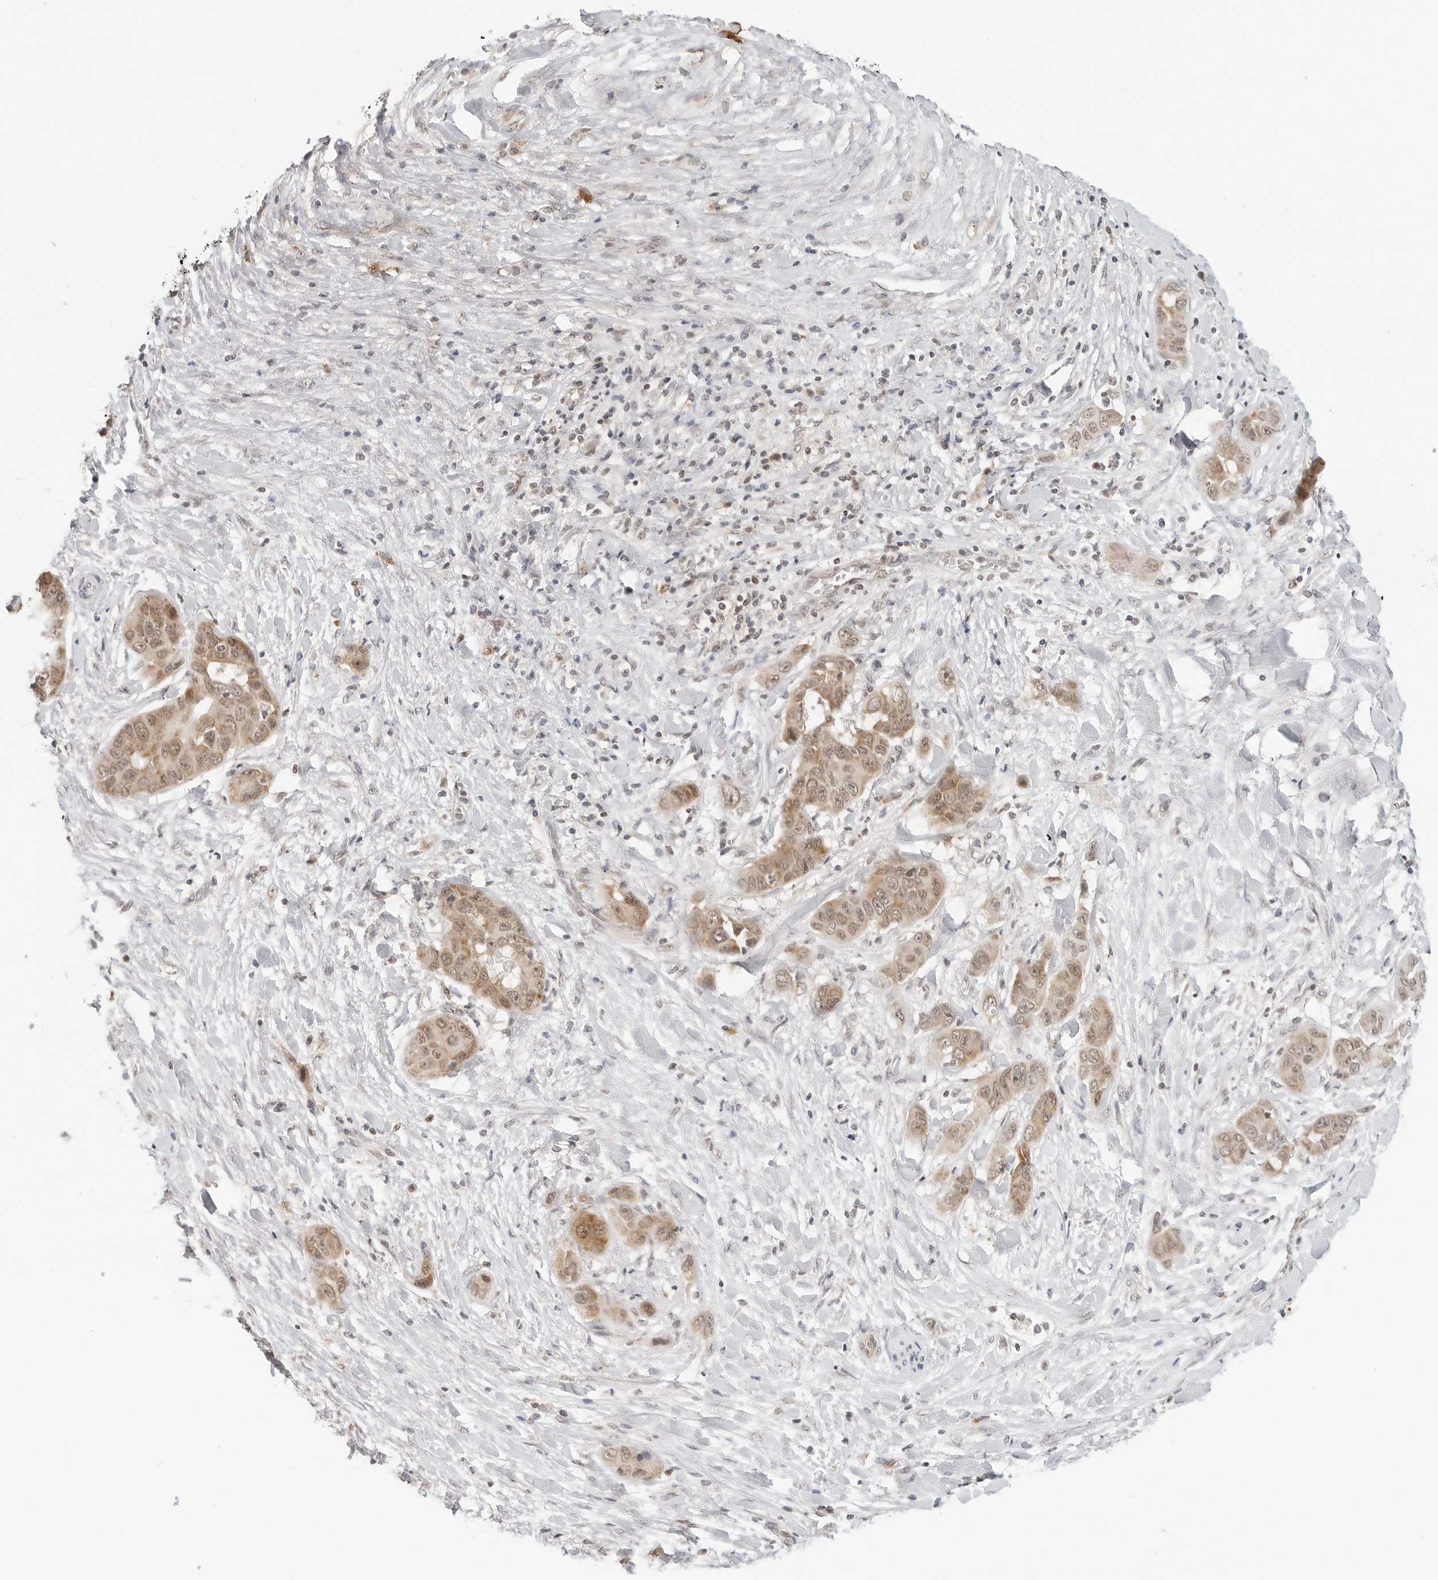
{"staining": {"intensity": "moderate", "quantity": ">75%", "location": "cytoplasmic/membranous,nuclear"}, "tissue": "liver cancer", "cell_type": "Tumor cells", "image_type": "cancer", "snomed": [{"axis": "morphology", "description": "Cholangiocarcinoma"}, {"axis": "topography", "description": "Liver"}], "caption": "Brown immunohistochemical staining in human cholangiocarcinoma (liver) demonstrates moderate cytoplasmic/membranous and nuclear expression in approximately >75% of tumor cells.", "gene": "METAP1", "patient": {"sex": "female", "age": 52}}